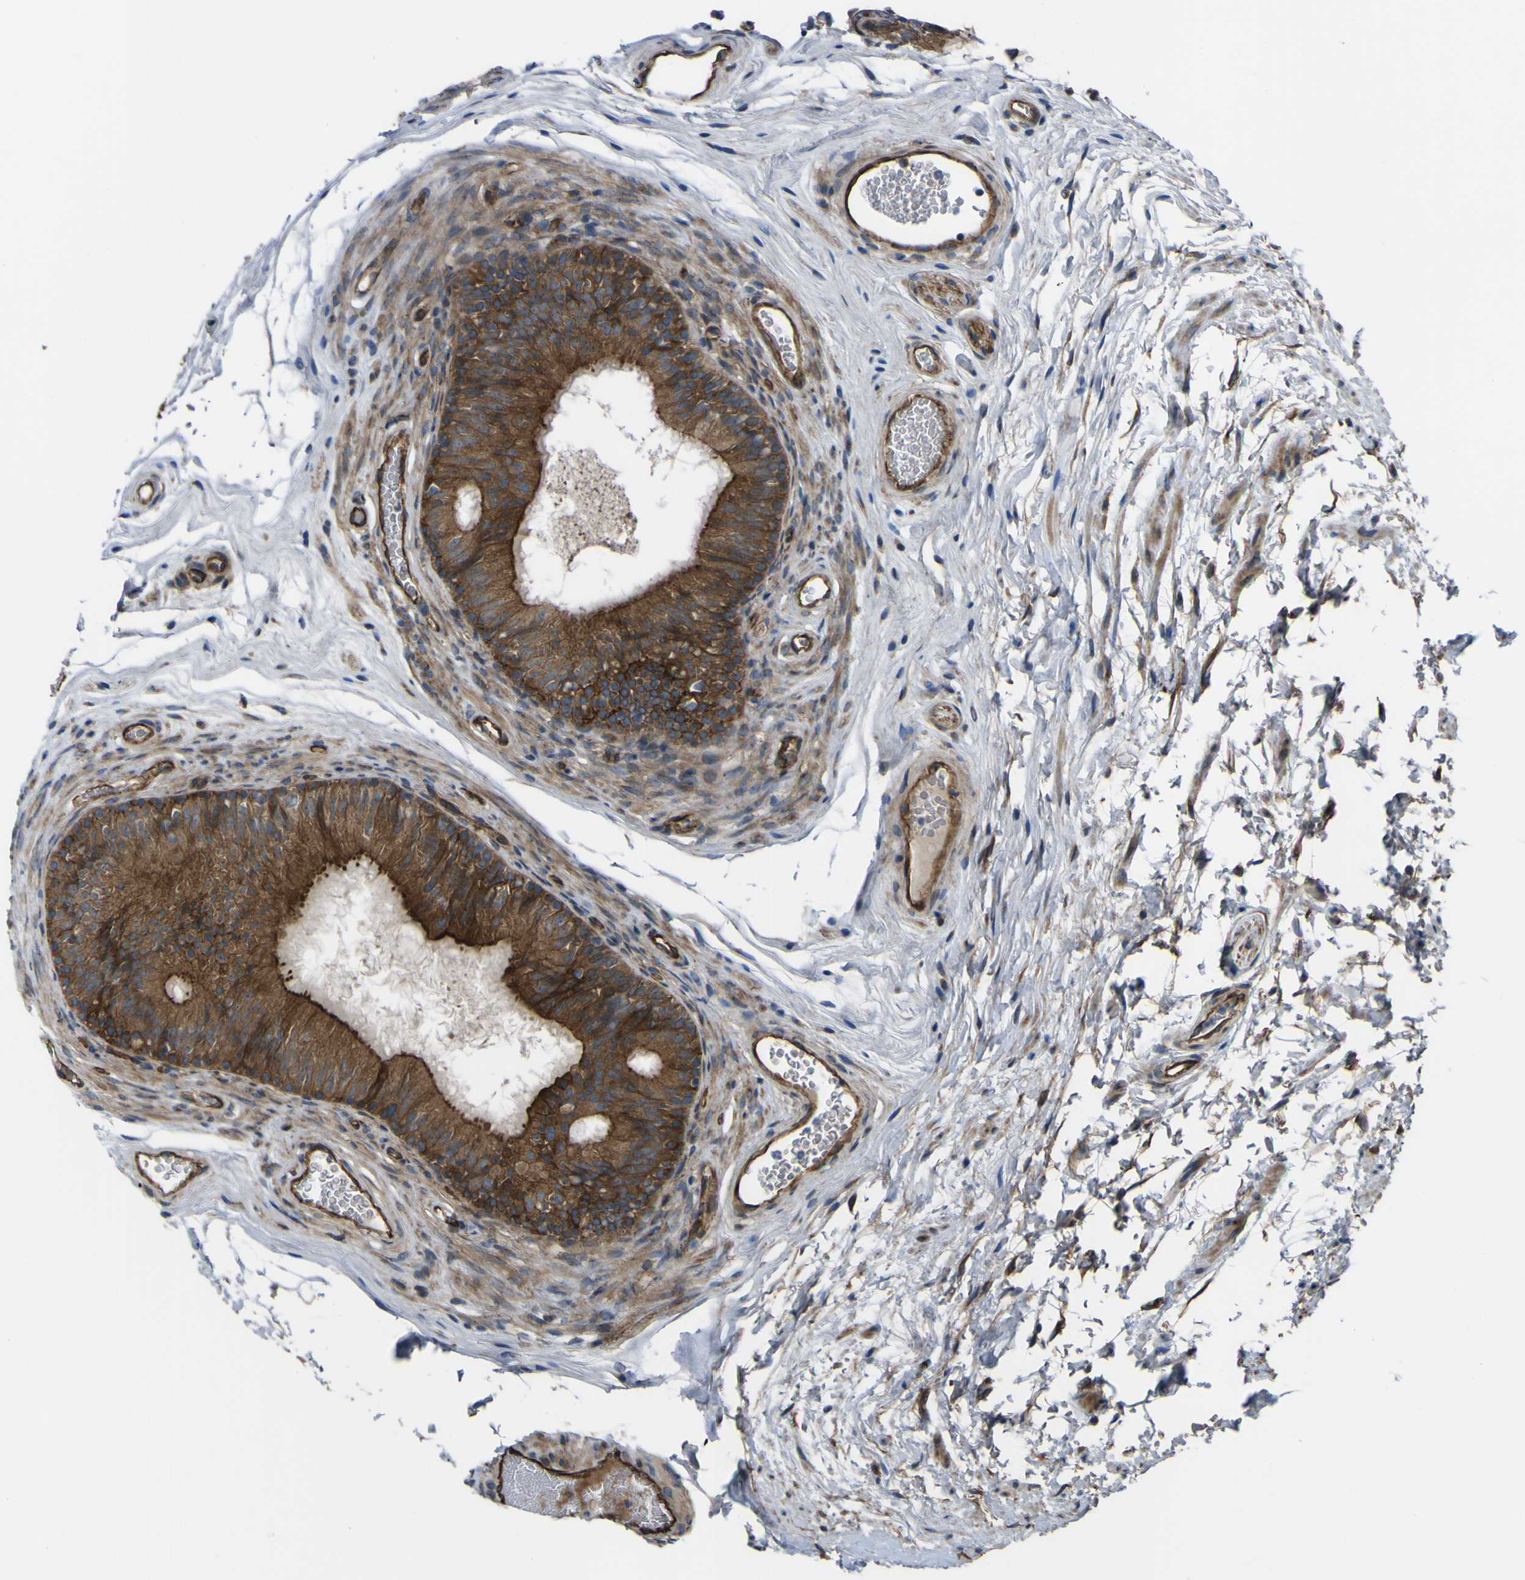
{"staining": {"intensity": "moderate", "quantity": ">75%", "location": "cytoplasmic/membranous"}, "tissue": "epididymis", "cell_type": "Glandular cells", "image_type": "normal", "snomed": [{"axis": "morphology", "description": "Normal tissue, NOS"}, {"axis": "topography", "description": "Epididymis"}], "caption": "Immunohistochemistry (IHC) histopathology image of benign human epididymis stained for a protein (brown), which reveals medium levels of moderate cytoplasmic/membranous positivity in about >75% of glandular cells.", "gene": "FBXO30", "patient": {"sex": "male", "age": 36}}